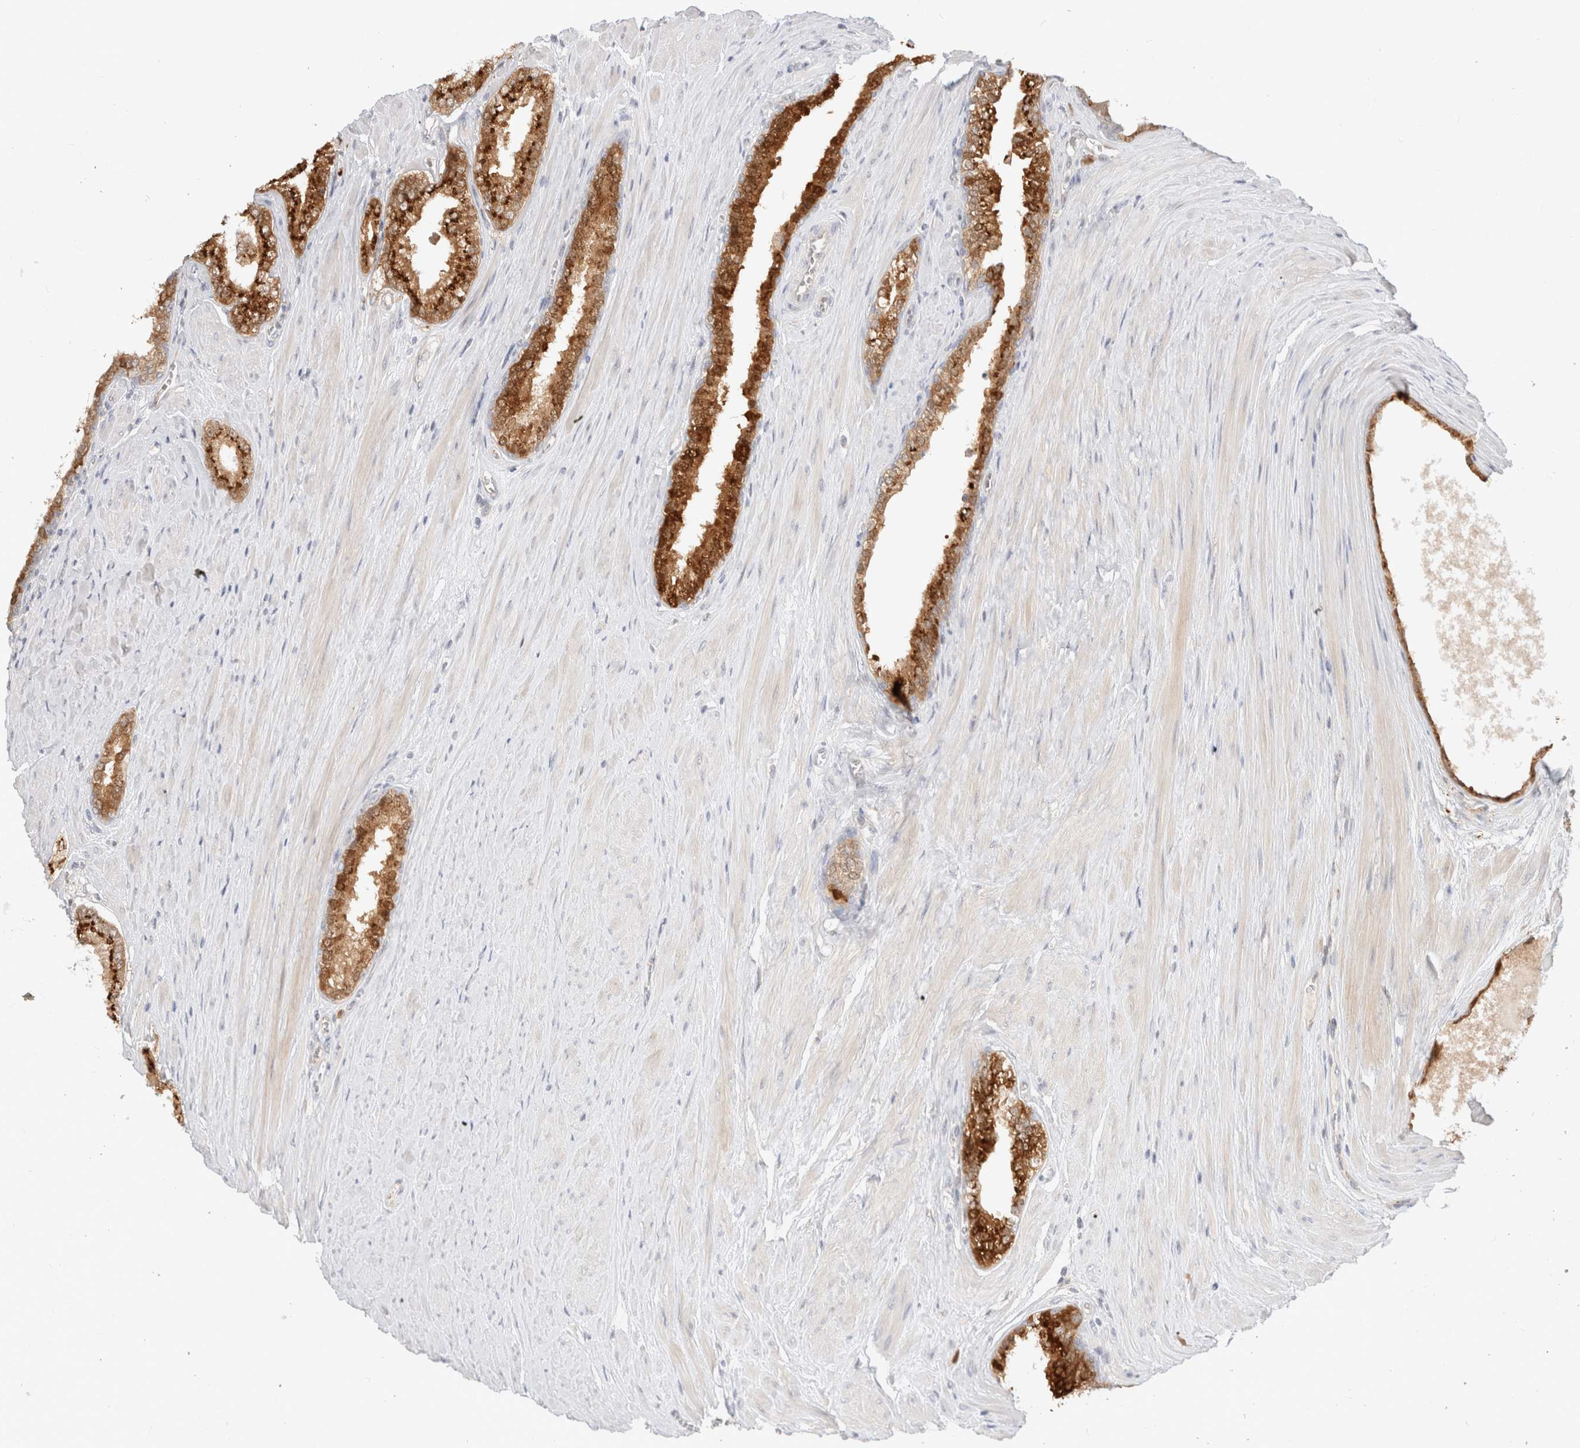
{"staining": {"intensity": "strong", "quantity": ">75%", "location": "cytoplasmic/membranous"}, "tissue": "prostate cancer", "cell_type": "Tumor cells", "image_type": "cancer", "snomed": [{"axis": "morphology", "description": "Adenocarcinoma, Low grade"}, {"axis": "topography", "description": "Prostate"}], "caption": "Low-grade adenocarcinoma (prostate) stained with a brown dye demonstrates strong cytoplasmic/membranous positive positivity in about >75% of tumor cells.", "gene": "EFCAB13", "patient": {"sex": "male", "age": 62}}